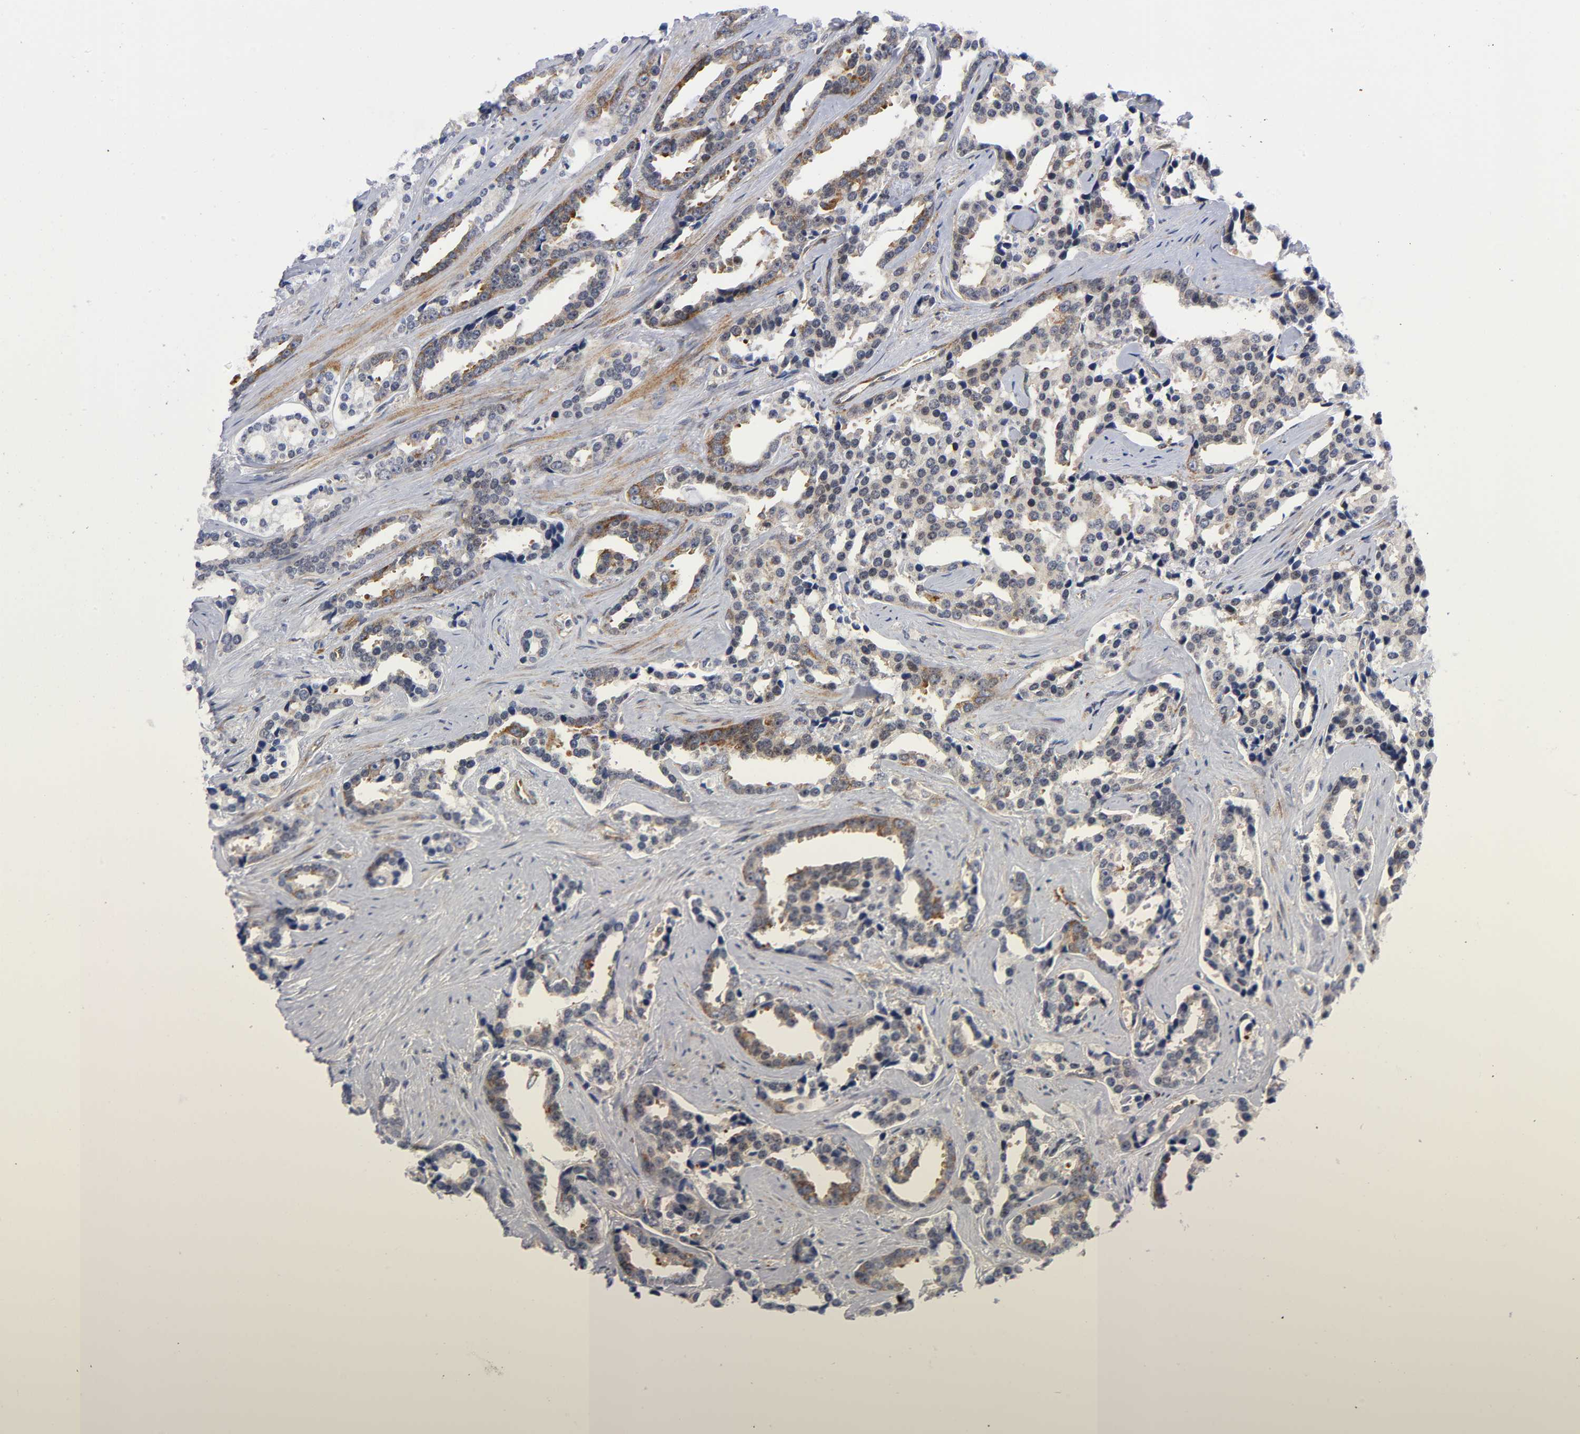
{"staining": {"intensity": "moderate", "quantity": ">75%", "location": "cytoplasmic/membranous"}, "tissue": "prostate cancer", "cell_type": "Tumor cells", "image_type": "cancer", "snomed": [{"axis": "morphology", "description": "Adenocarcinoma, High grade"}, {"axis": "topography", "description": "Prostate"}], "caption": "Prostate cancer tissue displays moderate cytoplasmic/membranous positivity in about >75% of tumor cells (DAB = brown stain, brightfield microscopy at high magnification).", "gene": "EIF5", "patient": {"sex": "male", "age": 67}}